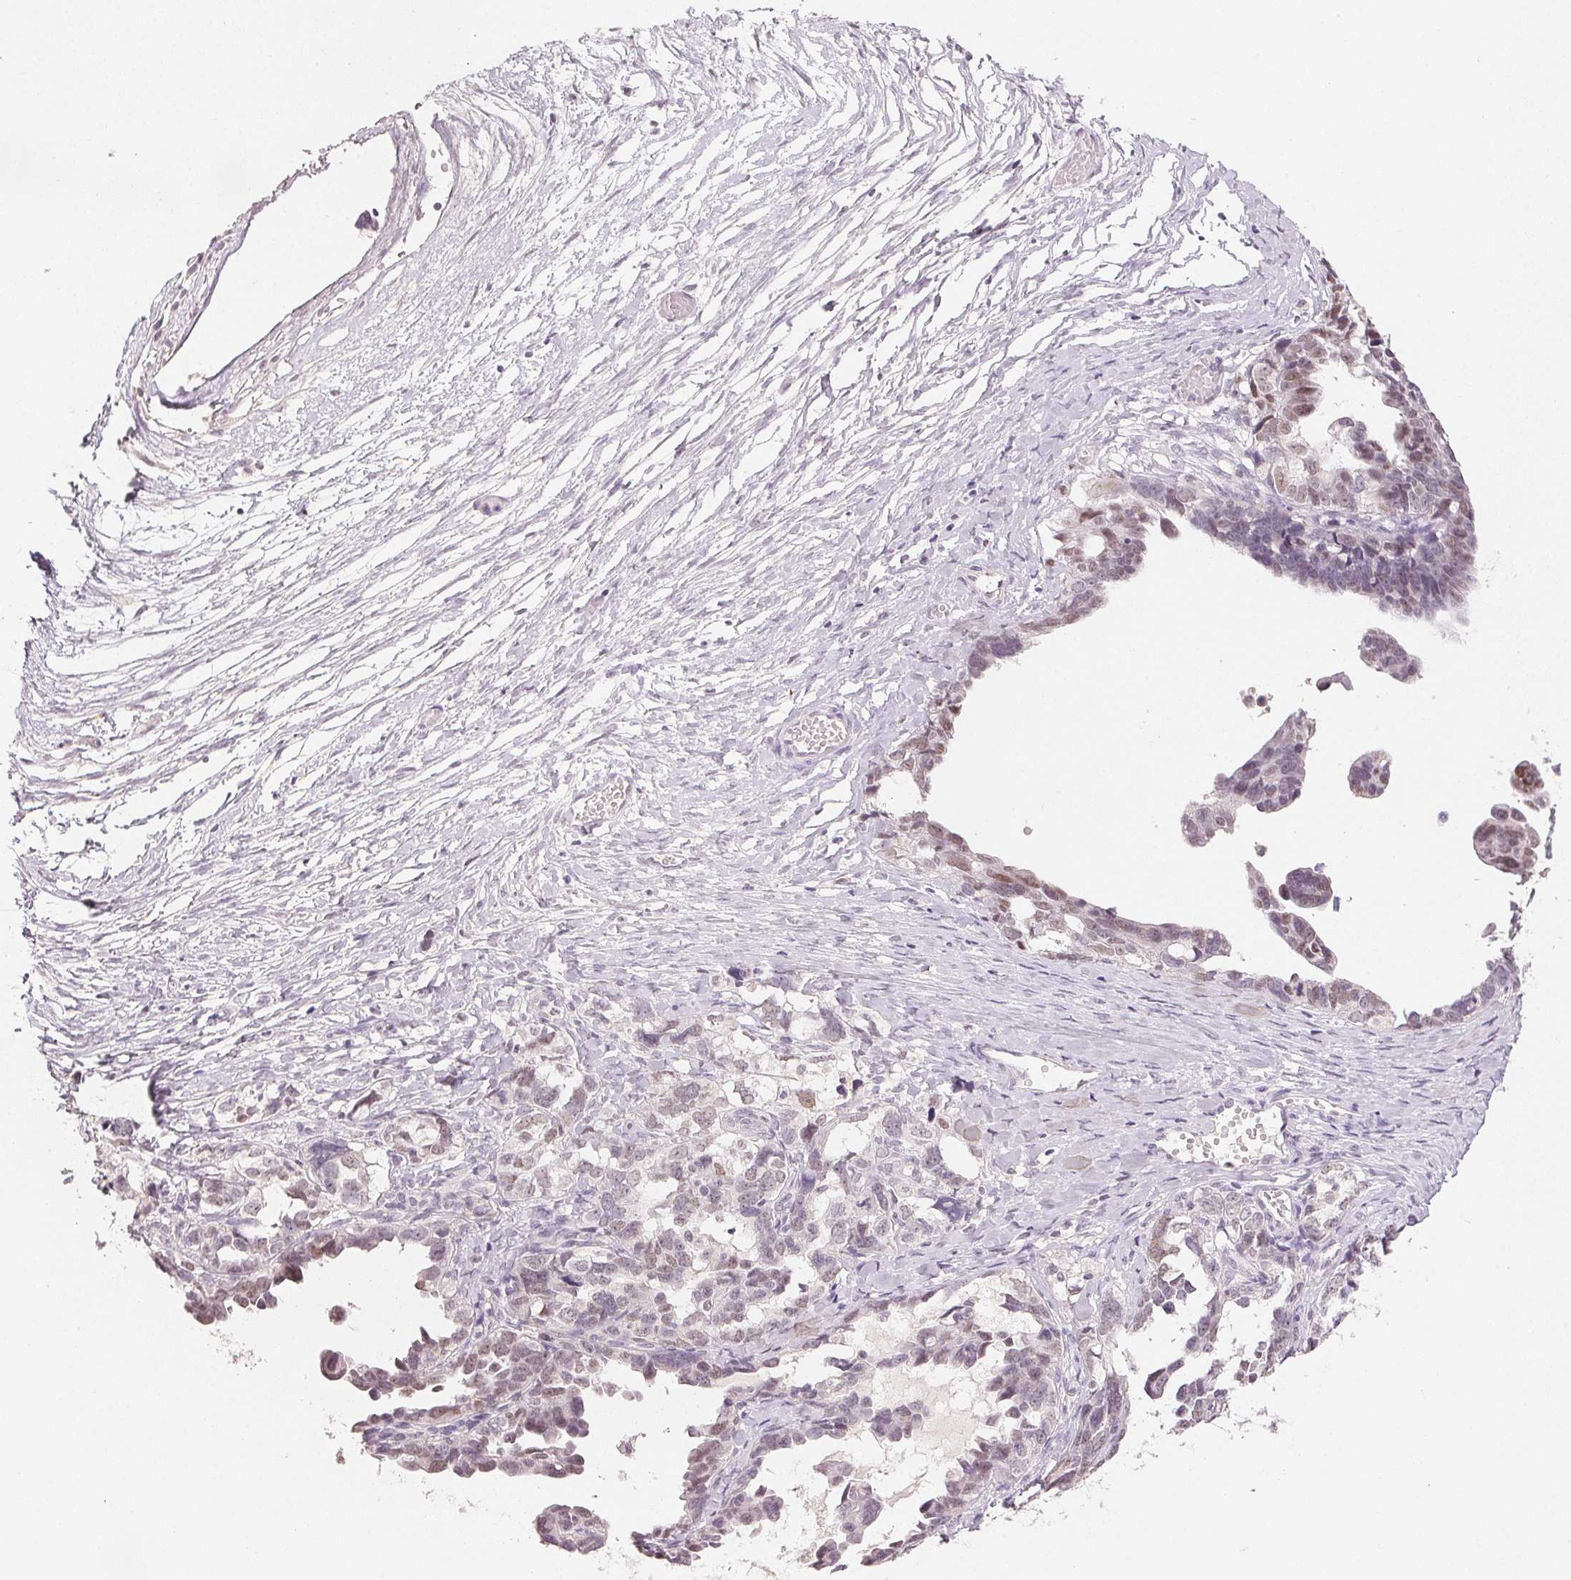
{"staining": {"intensity": "weak", "quantity": "<25%", "location": "nuclear"}, "tissue": "ovarian cancer", "cell_type": "Tumor cells", "image_type": "cancer", "snomed": [{"axis": "morphology", "description": "Cystadenocarcinoma, serous, NOS"}, {"axis": "topography", "description": "Ovary"}], "caption": "Serous cystadenocarcinoma (ovarian) stained for a protein using immunohistochemistry exhibits no expression tumor cells.", "gene": "POLR3G", "patient": {"sex": "female", "age": 69}}